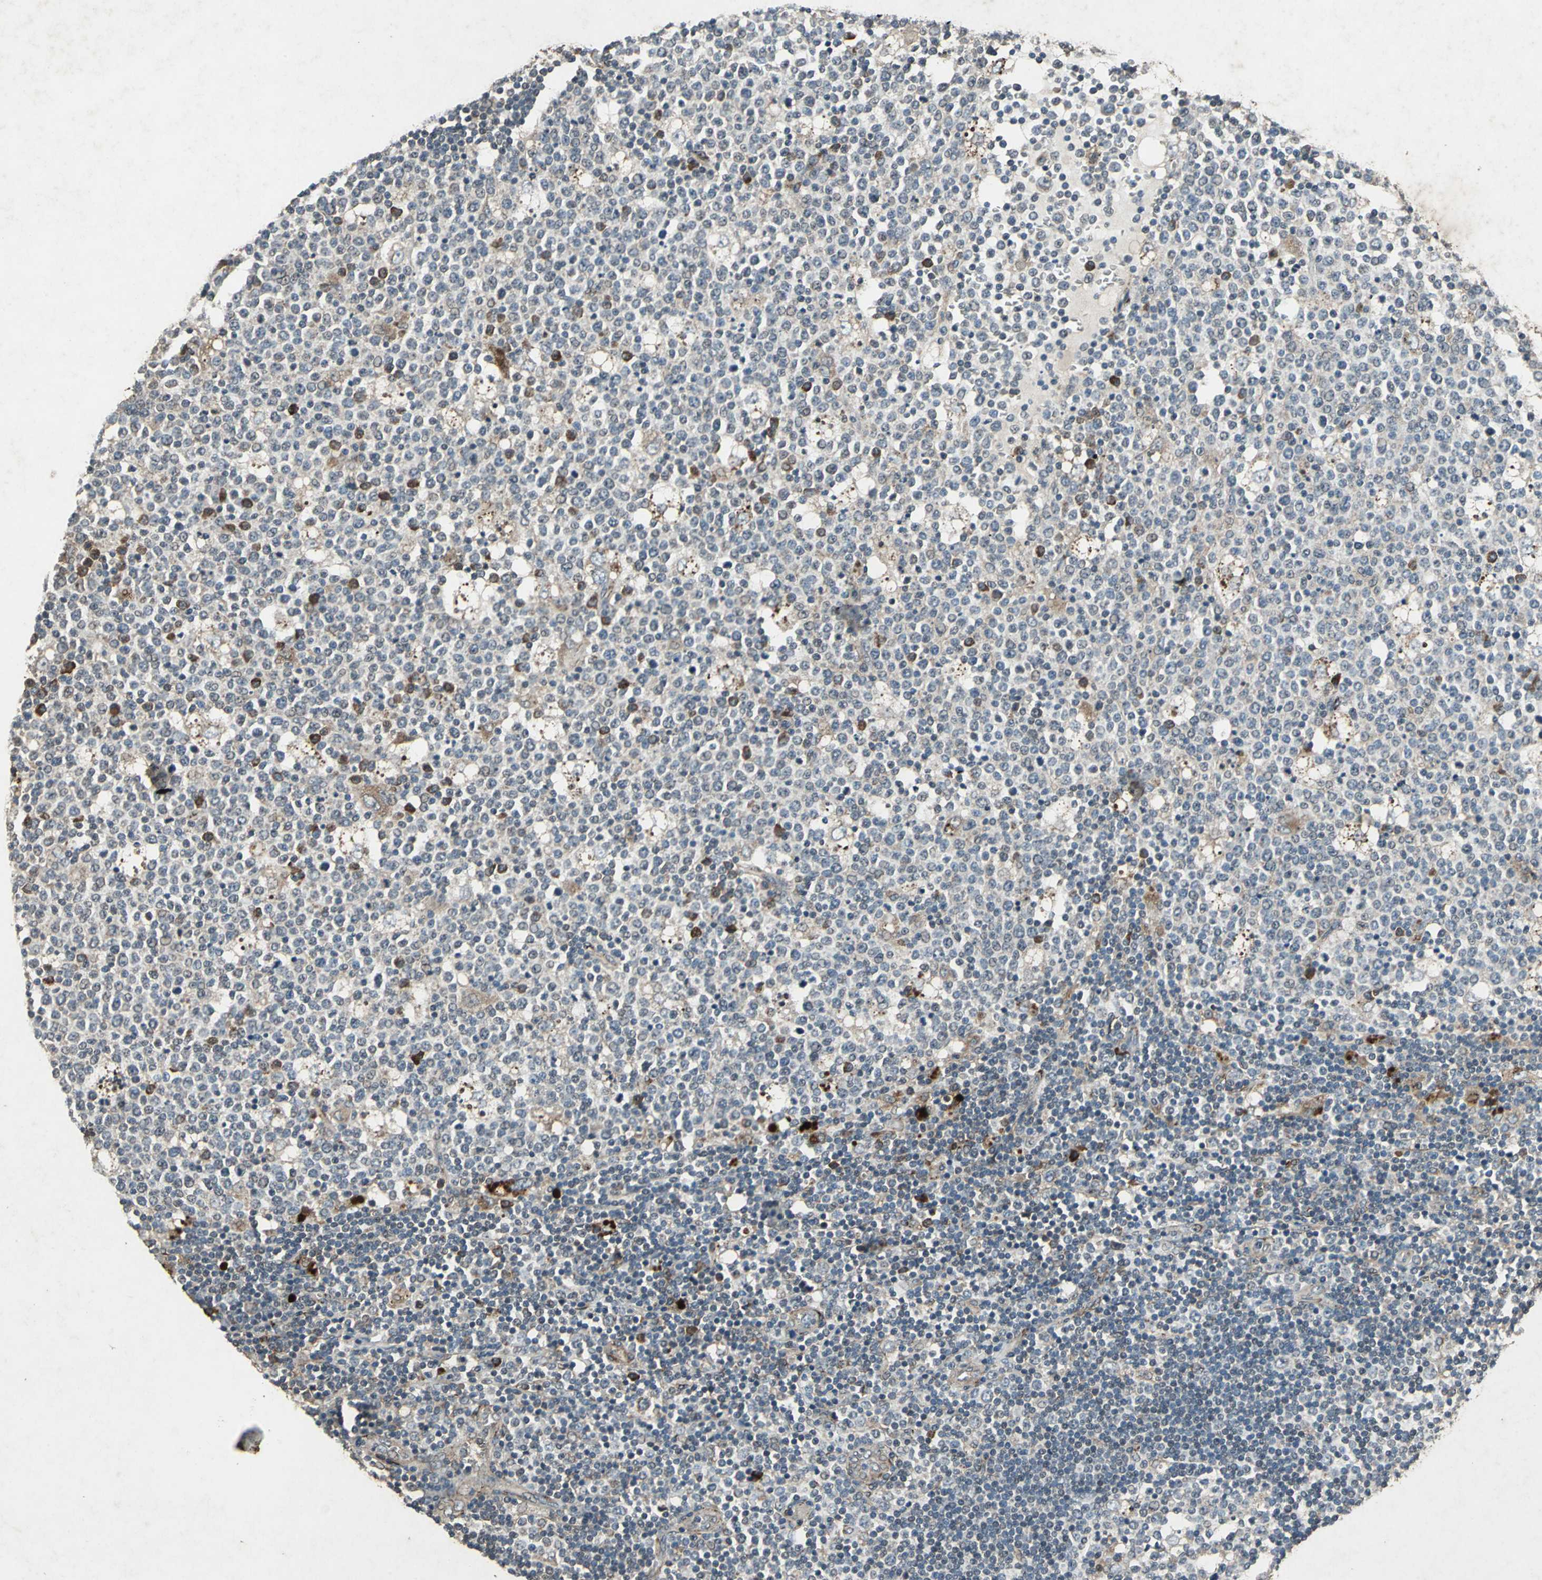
{"staining": {"intensity": "moderate", "quantity": ">75%", "location": "cytoplasmic/membranous"}, "tissue": "lymph node", "cell_type": "Germinal center cells", "image_type": "normal", "snomed": [{"axis": "morphology", "description": "Normal tissue, NOS"}, {"axis": "topography", "description": "Lymph node"}, {"axis": "topography", "description": "Salivary gland"}], "caption": "A medium amount of moderate cytoplasmic/membranous expression is appreciated in approximately >75% of germinal center cells in benign lymph node.", "gene": "SEPTIN4", "patient": {"sex": "male", "age": 8}}